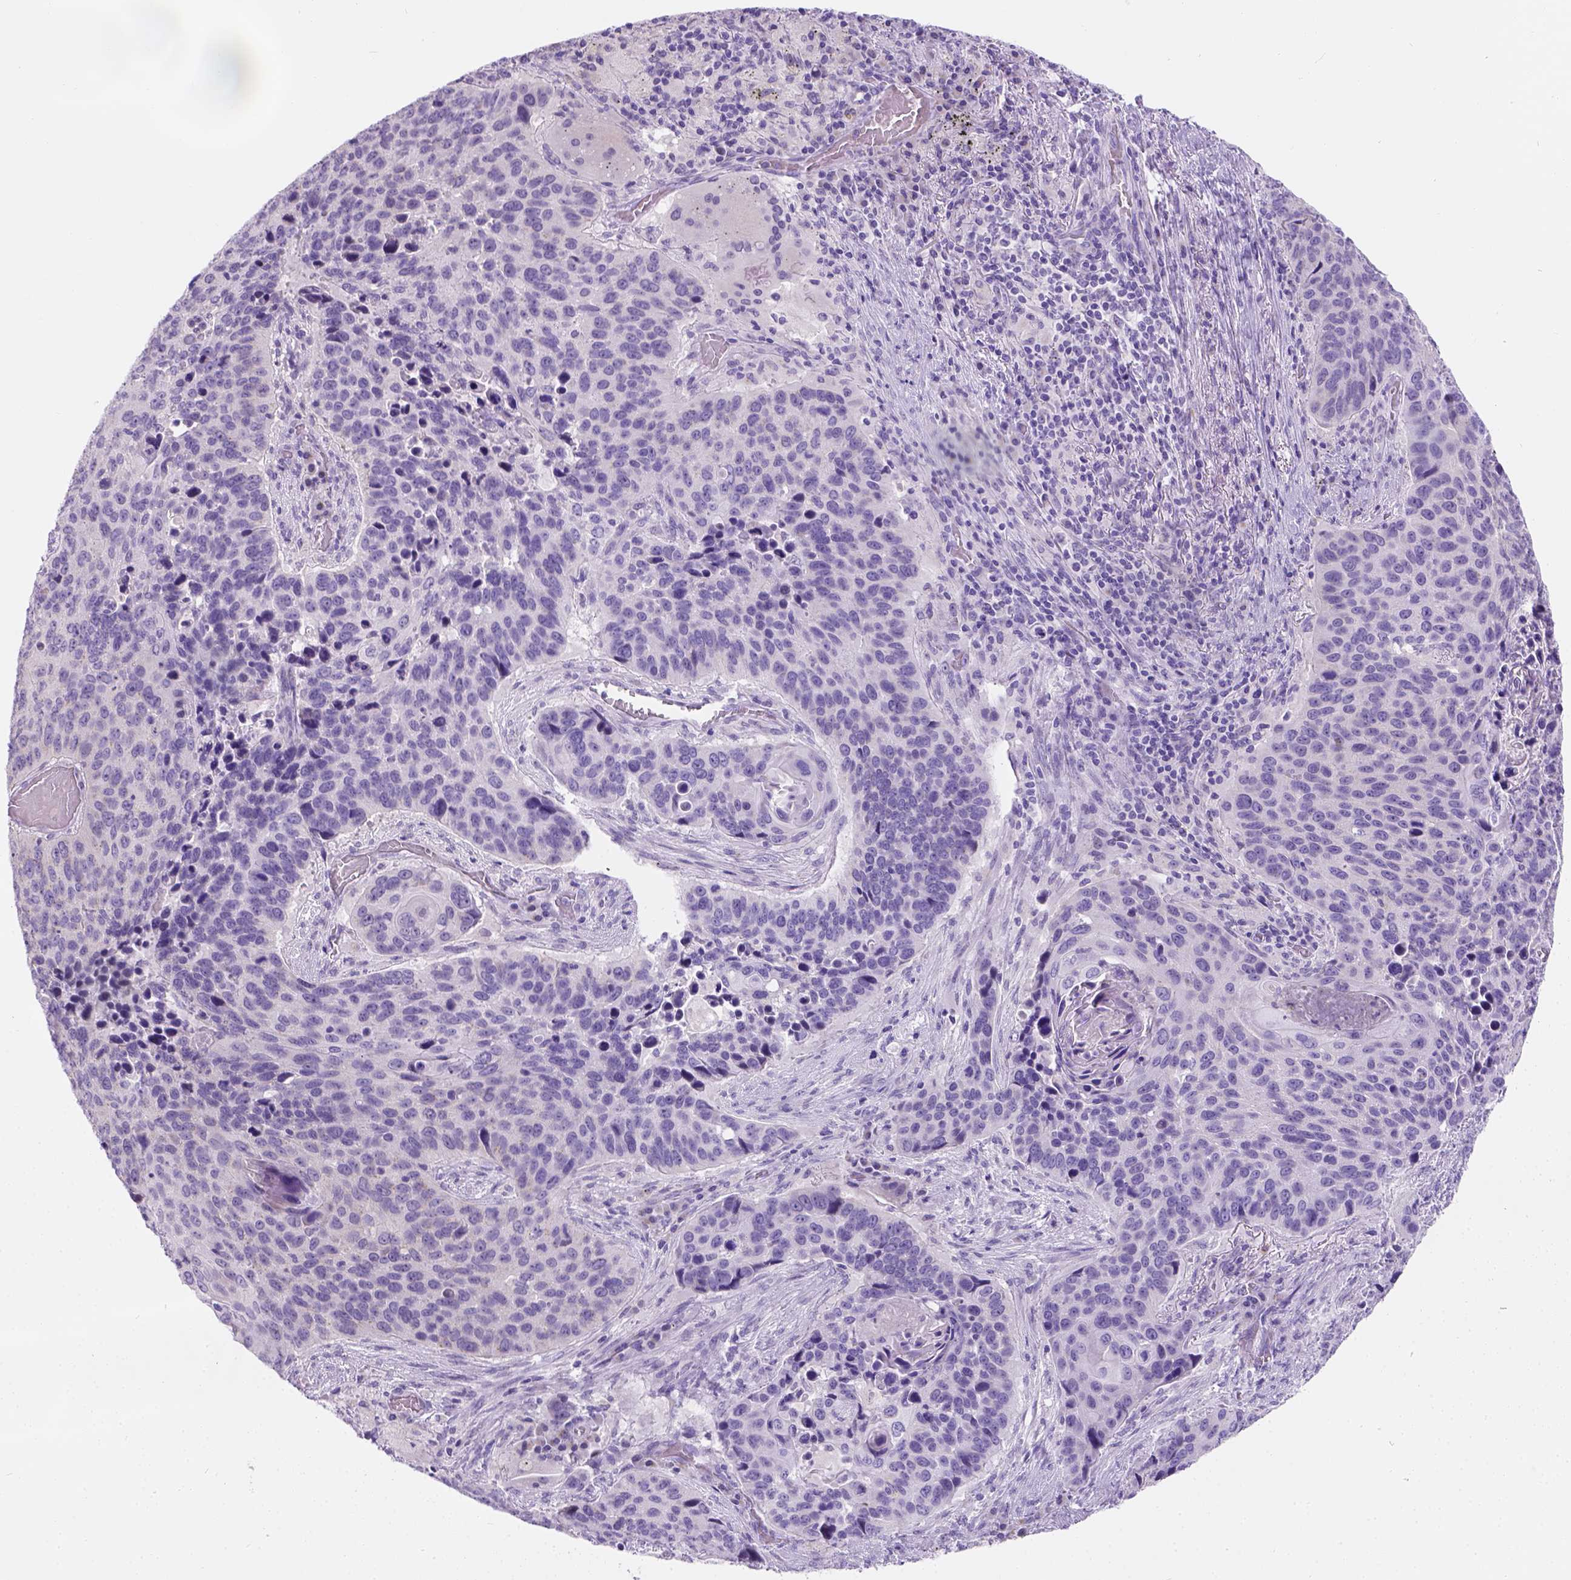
{"staining": {"intensity": "negative", "quantity": "none", "location": "none"}, "tissue": "lung cancer", "cell_type": "Tumor cells", "image_type": "cancer", "snomed": [{"axis": "morphology", "description": "Squamous cell carcinoma, NOS"}, {"axis": "topography", "description": "Lung"}], "caption": "Immunohistochemical staining of squamous cell carcinoma (lung) shows no significant positivity in tumor cells.", "gene": "PHF7", "patient": {"sex": "male", "age": 68}}